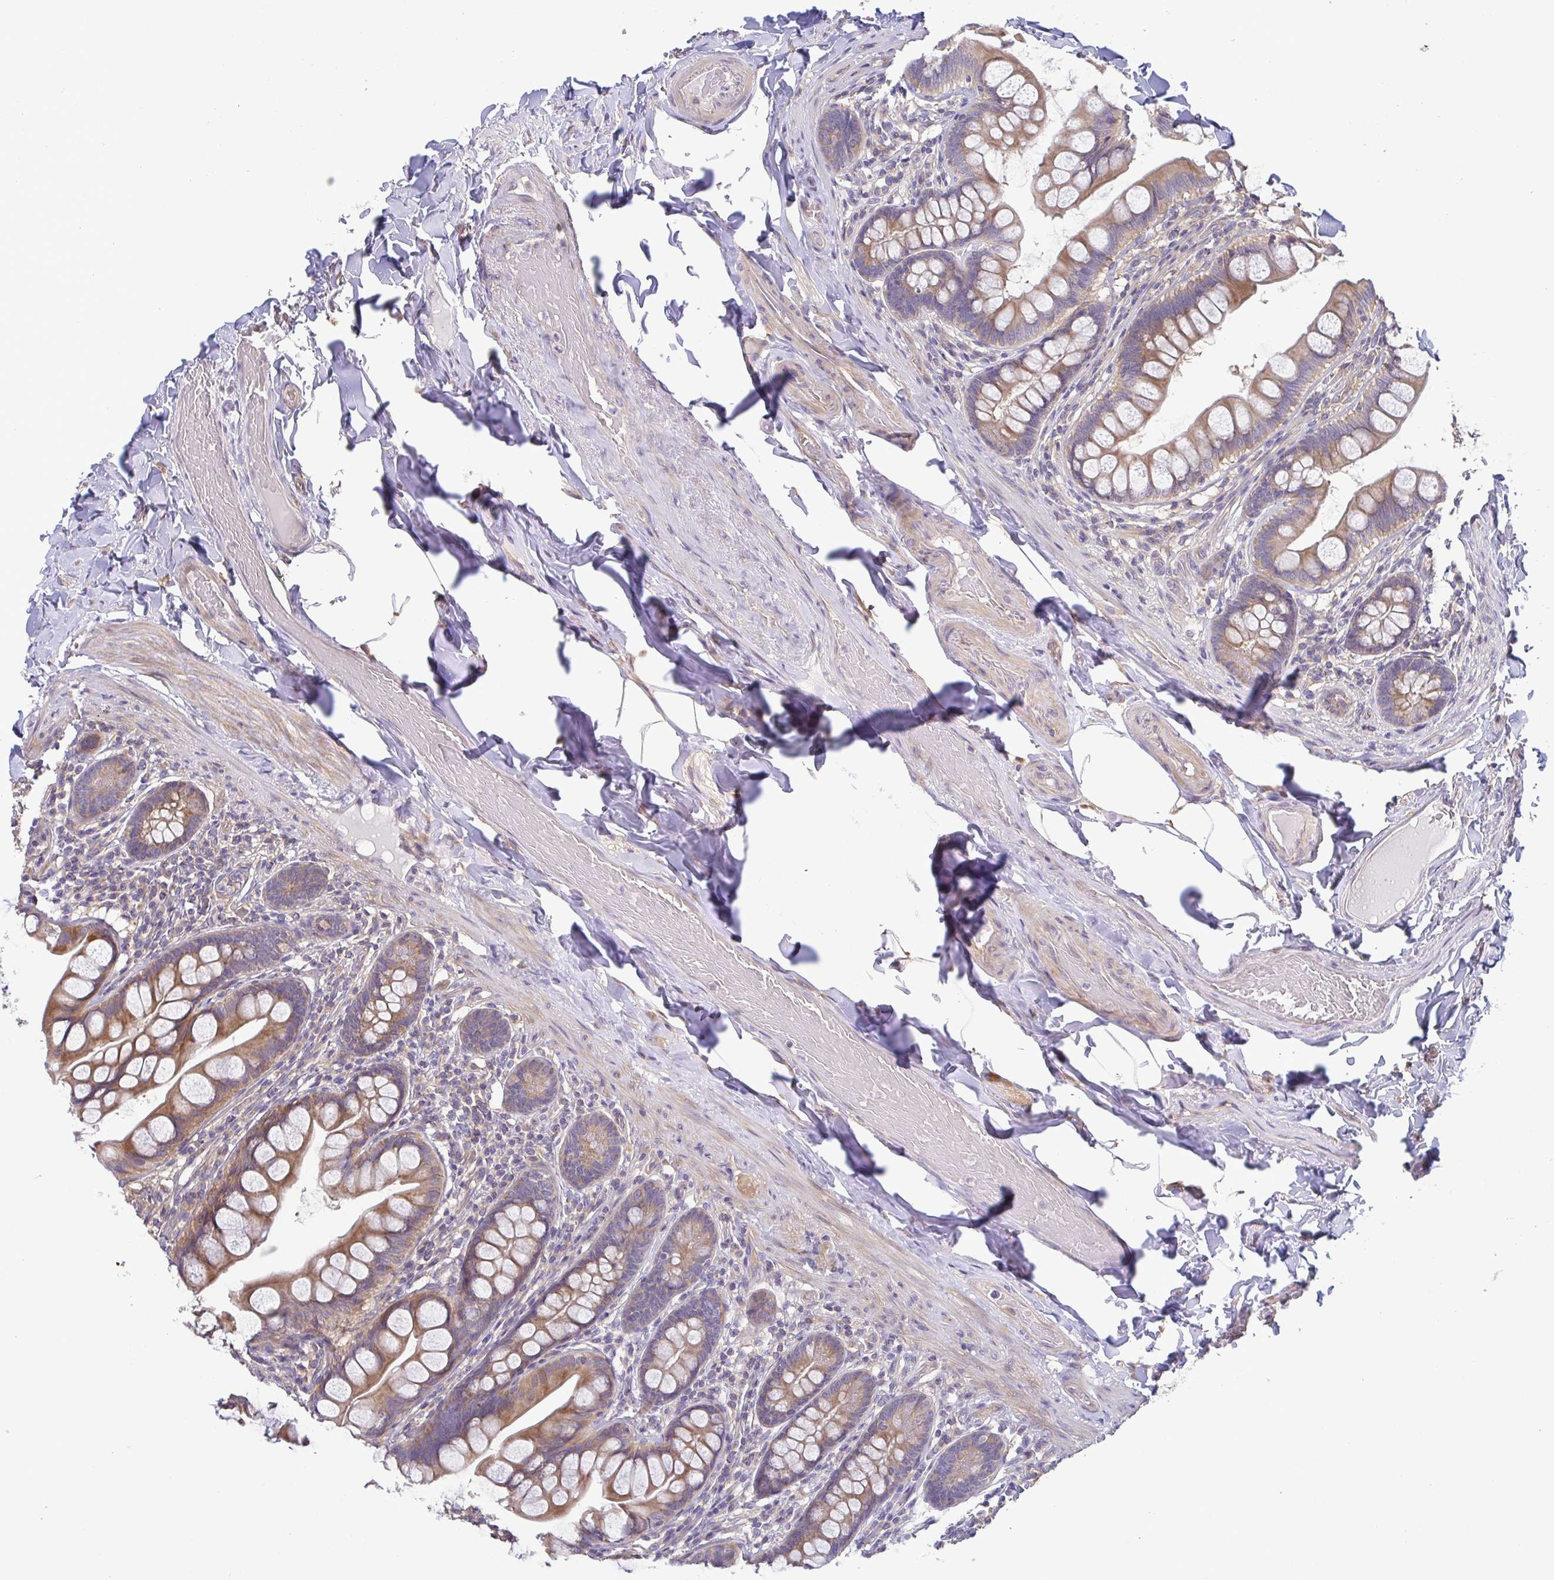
{"staining": {"intensity": "moderate", "quantity": ">75%", "location": "cytoplasmic/membranous"}, "tissue": "small intestine", "cell_type": "Glandular cells", "image_type": "normal", "snomed": [{"axis": "morphology", "description": "Normal tissue, NOS"}, {"axis": "topography", "description": "Small intestine"}], "caption": "Protein expression analysis of benign small intestine shows moderate cytoplasmic/membranous staining in about >75% of glandular cells. Nuclei are stained in blue.", "gene": "LMF2", "patient": {"sex": "male", "age": 70}}